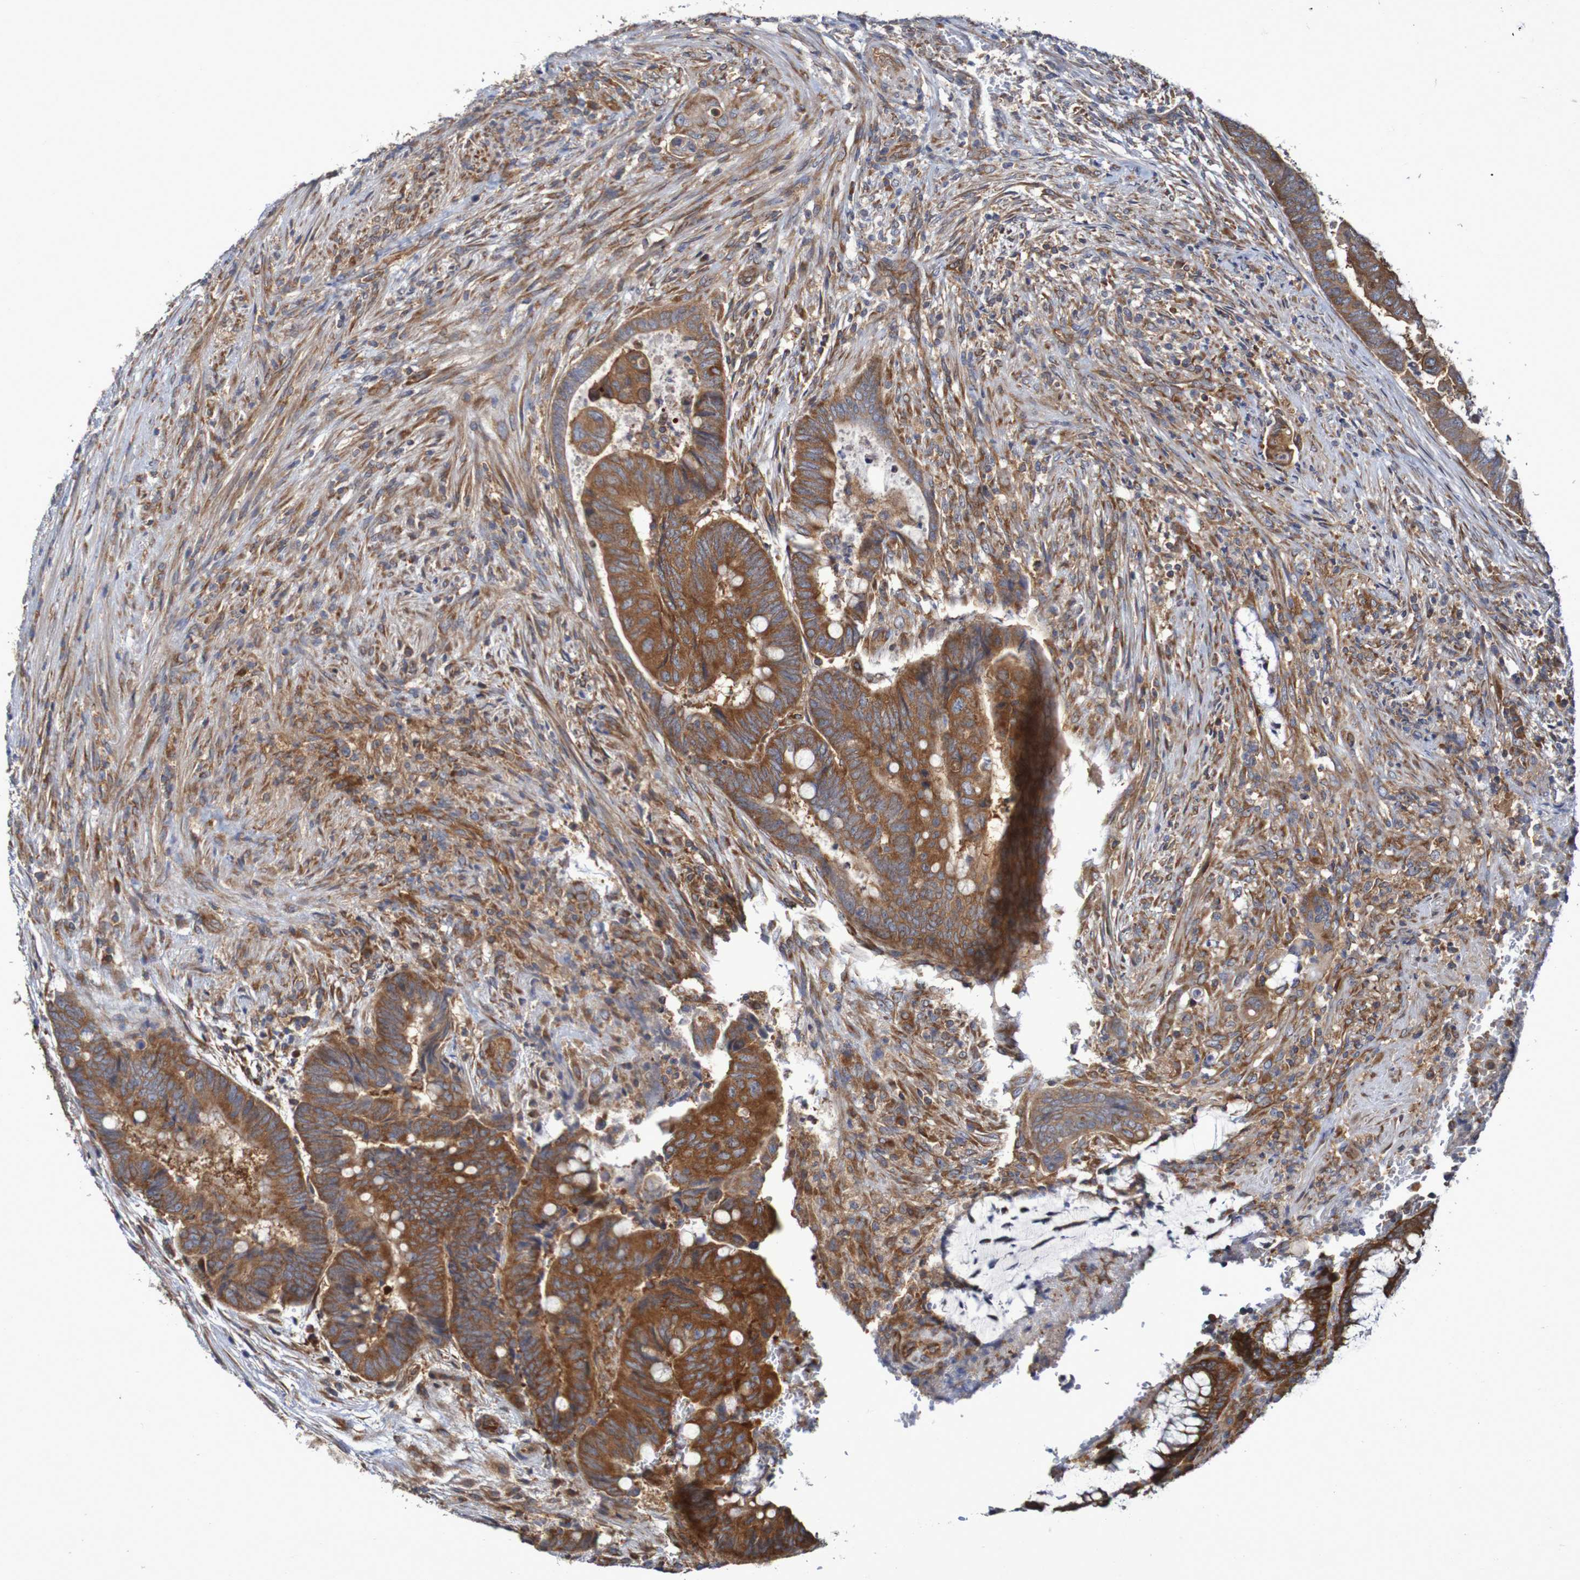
{"staining": {"intensity": "strong", "quantity": ">75%", "location": "cytoplasmic/membranous"}, "tissue": "colorectal cancer", "cell_type": "Tumor cells", "image_type": "cancer", "snomed": [{"axis": "morphology", "description": "Normal tissue, NOS"}, {"axis": "morphology", "description": "Adenocarcinoma, NOS"}, {"axis": "topography", "description": "Rectum"}, {"axis": "topography", "description": "Peripheral nerve tissue"}], "caption": "This is a histology image of IHC staining of colorectal cancer, which shows strong expression in the cytoplasmic/membranous of tumor cells.", "gene": "LRRC47", "patient": {"sex": "male", "age": 92}}